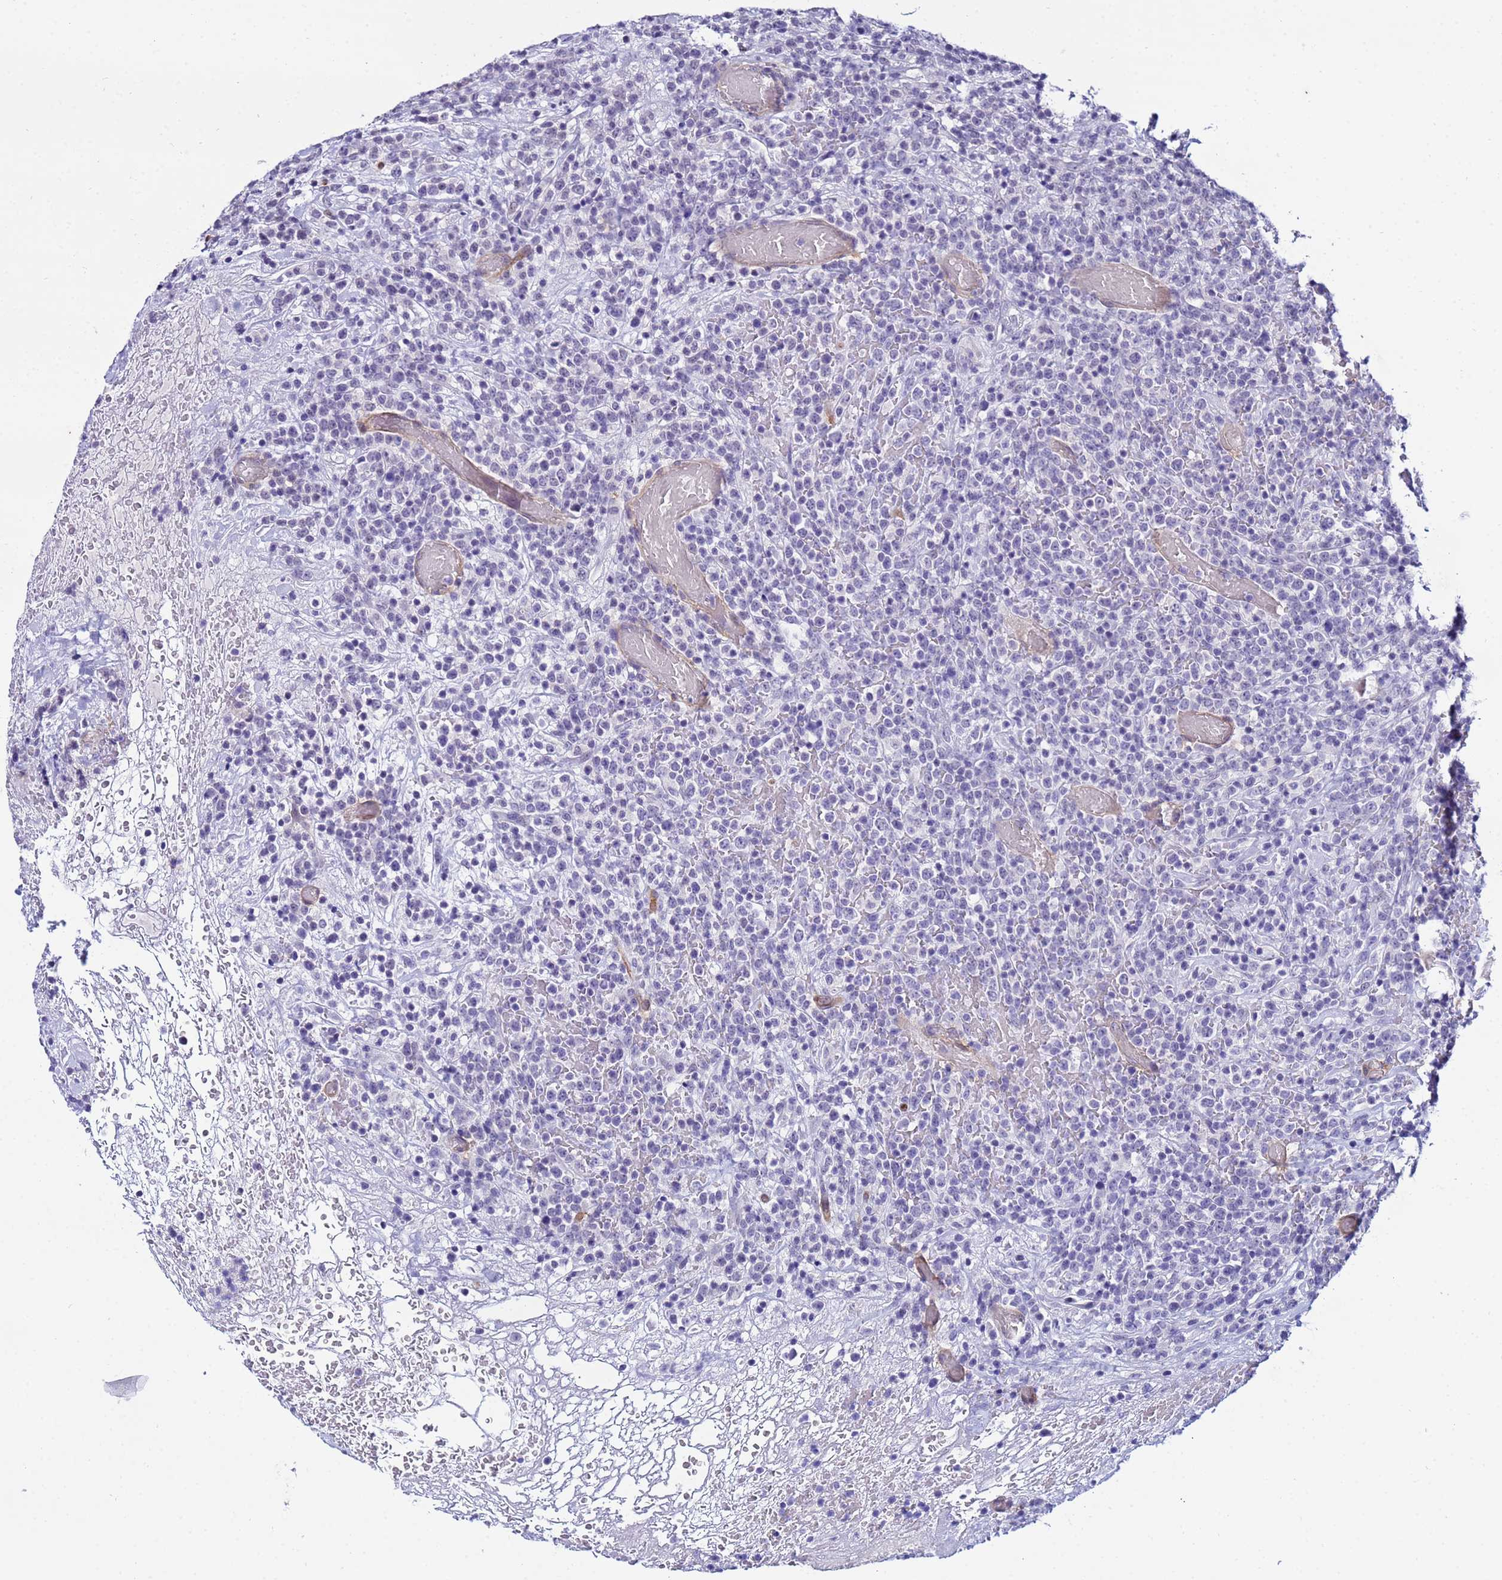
{"staining": {"intensity": "negative", "quantity": "none", "location": "none"}, "tissue": "lymphoma", "cell_type": "Tumor cells", "image_type": "cancer", "snomed": [{"axis": "morphology", "description": "Malignant lymphoma, non-Hodgkin's type, High grade"}, {"axis": "topography", "description": "Colon"}], "caption": "Histopathology image shows no protein expression in tumor cells of malignant lymphoma, non-Hodgkin's type (high-grade) tissue.", "gene": "DEFB104A", "patient": {"sex": "female", "age": 53}}